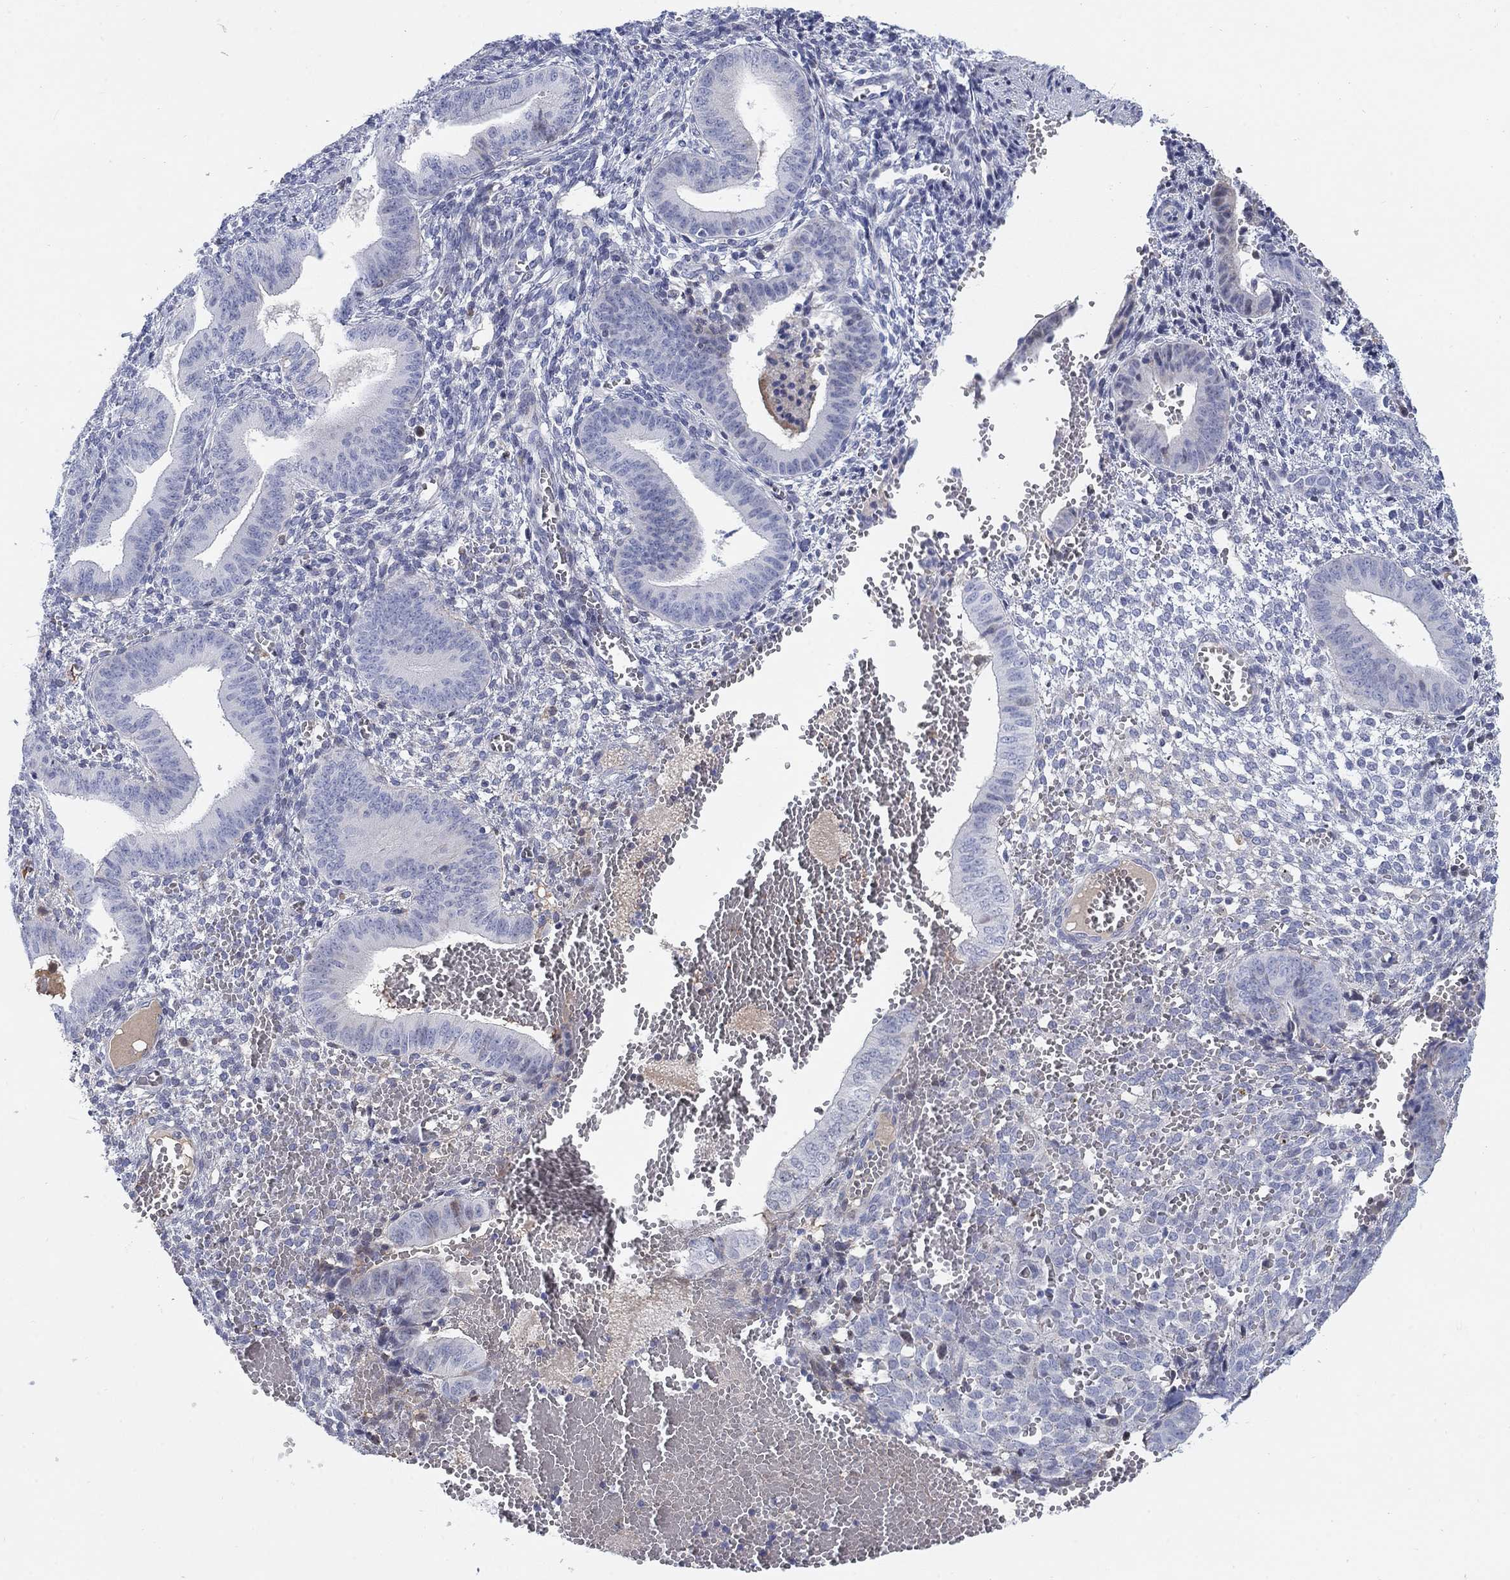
{"staining": {"intensity": "negative", "quantity": "none", "location": "none"}, "tissue": "endometrium", "cell_type": "Cells in endometrial stroma", "image_type": "normal", "snomed": [{"axis": "morphology", "description": "Normal tissue, NOS"}, {"axis": "topography", "description": "Endometrium"}], "caption": "Immunohistochemistry (IHC) photomicrograph of unremarkable endometrium: human endometrium stained with DAB reveals no significant protein expression in cells in endometrial stroma. (DAB (3,3'-diaminobenzidine) immunohistochemistry with hematoxylin counter stain).", "gene": "HEATR4", "patient": {"sex": "female", "age": 42}}